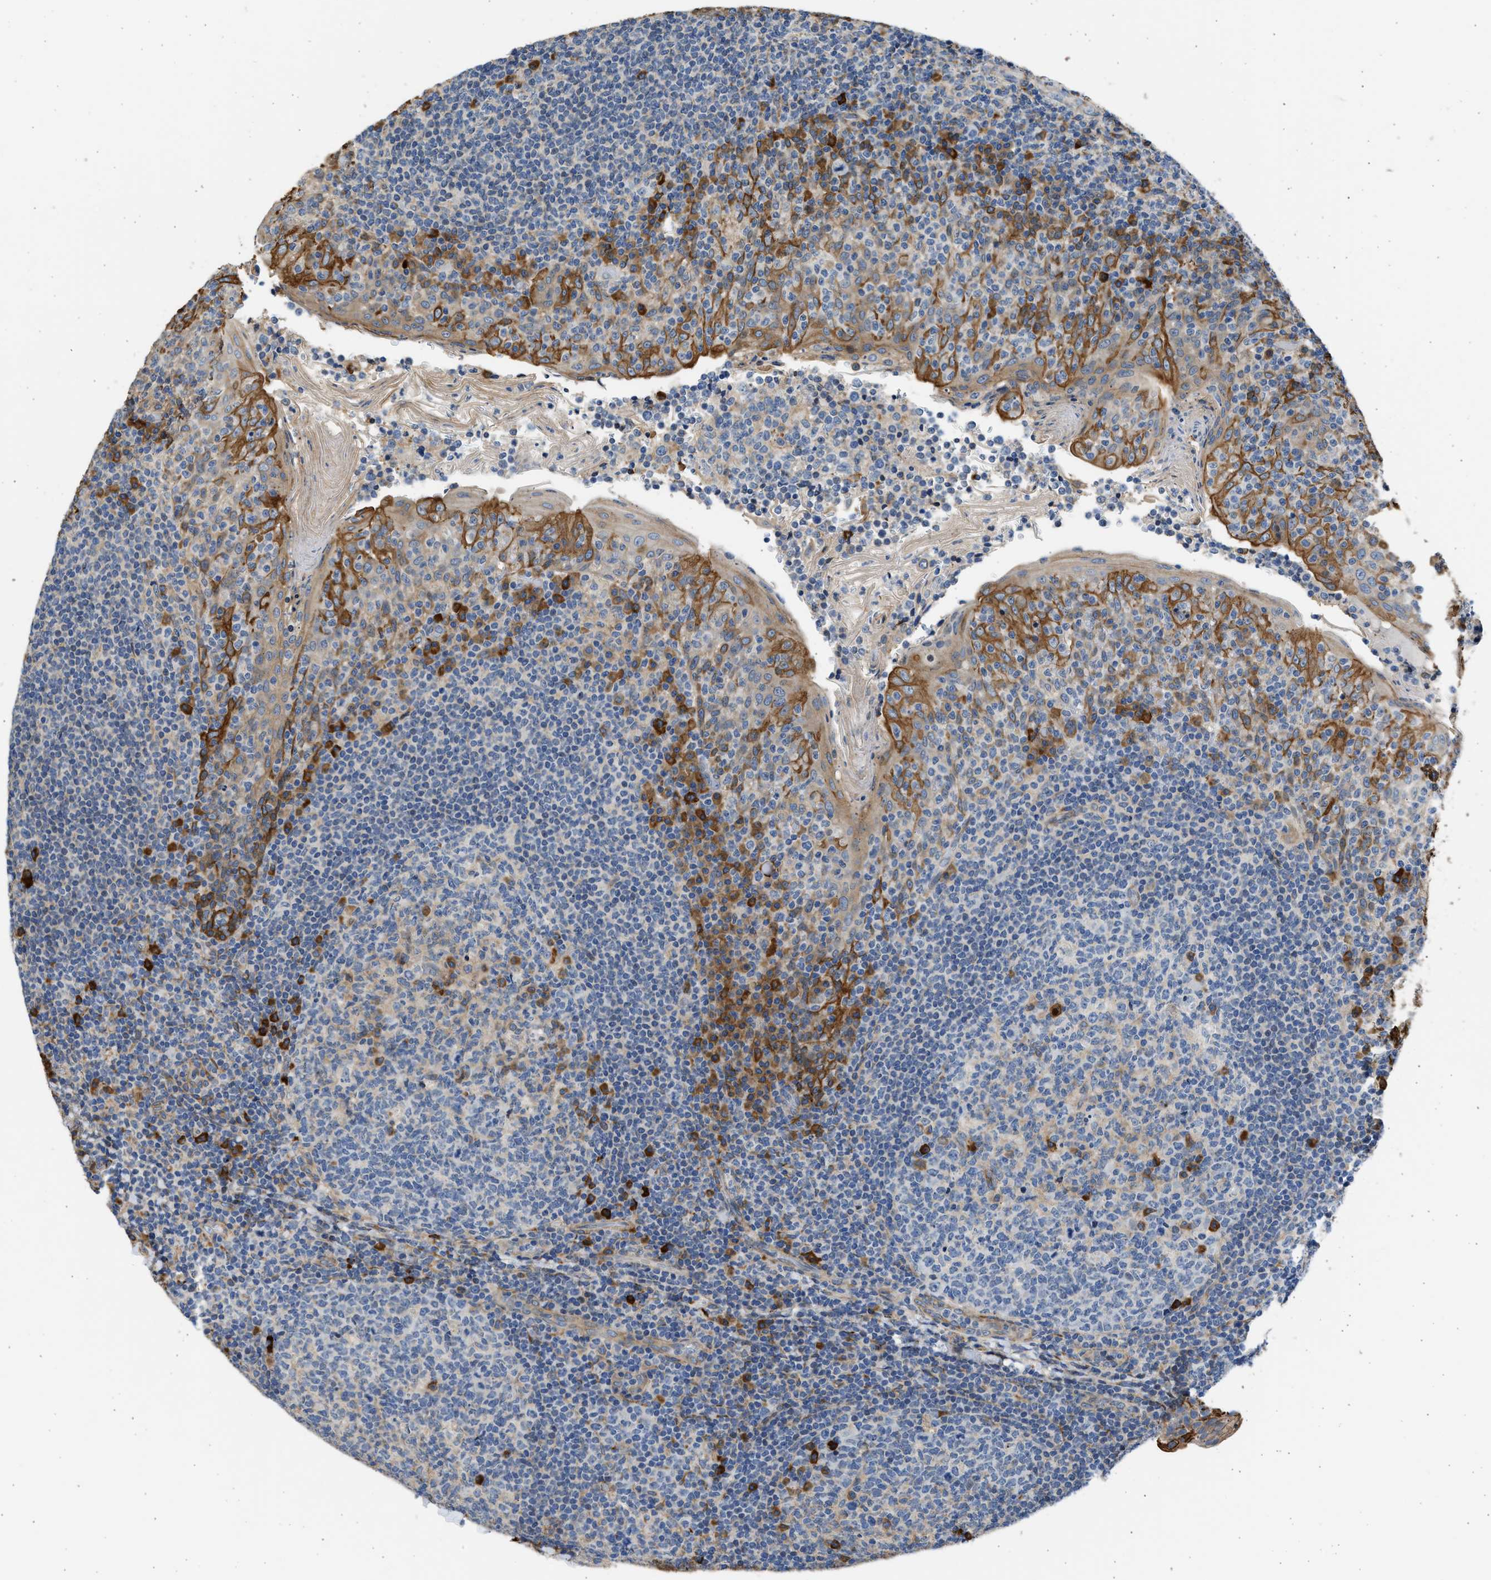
{"staining": {"intensity": "moderate", "quantity": "<25%", "location": "cytoplasmic/membranous"}, "tissue": "tonsil", "cell_type": "Germinal center cells", "image_type": "normal", "snomed": [{"axis": "morphology", "description": "Normal tissue, NOS"}, {"axis": "topography", "description": "Tonsil"}], "caption": "IHC image of normal human tonsil stained for a protein (brown), which demonstrates low levels of moderate cytoplasmic/membranous positivity in approximately <25% of germinal center cells.", "gene": "PLD2", "patient": {"sex": "female", "age": 19}}